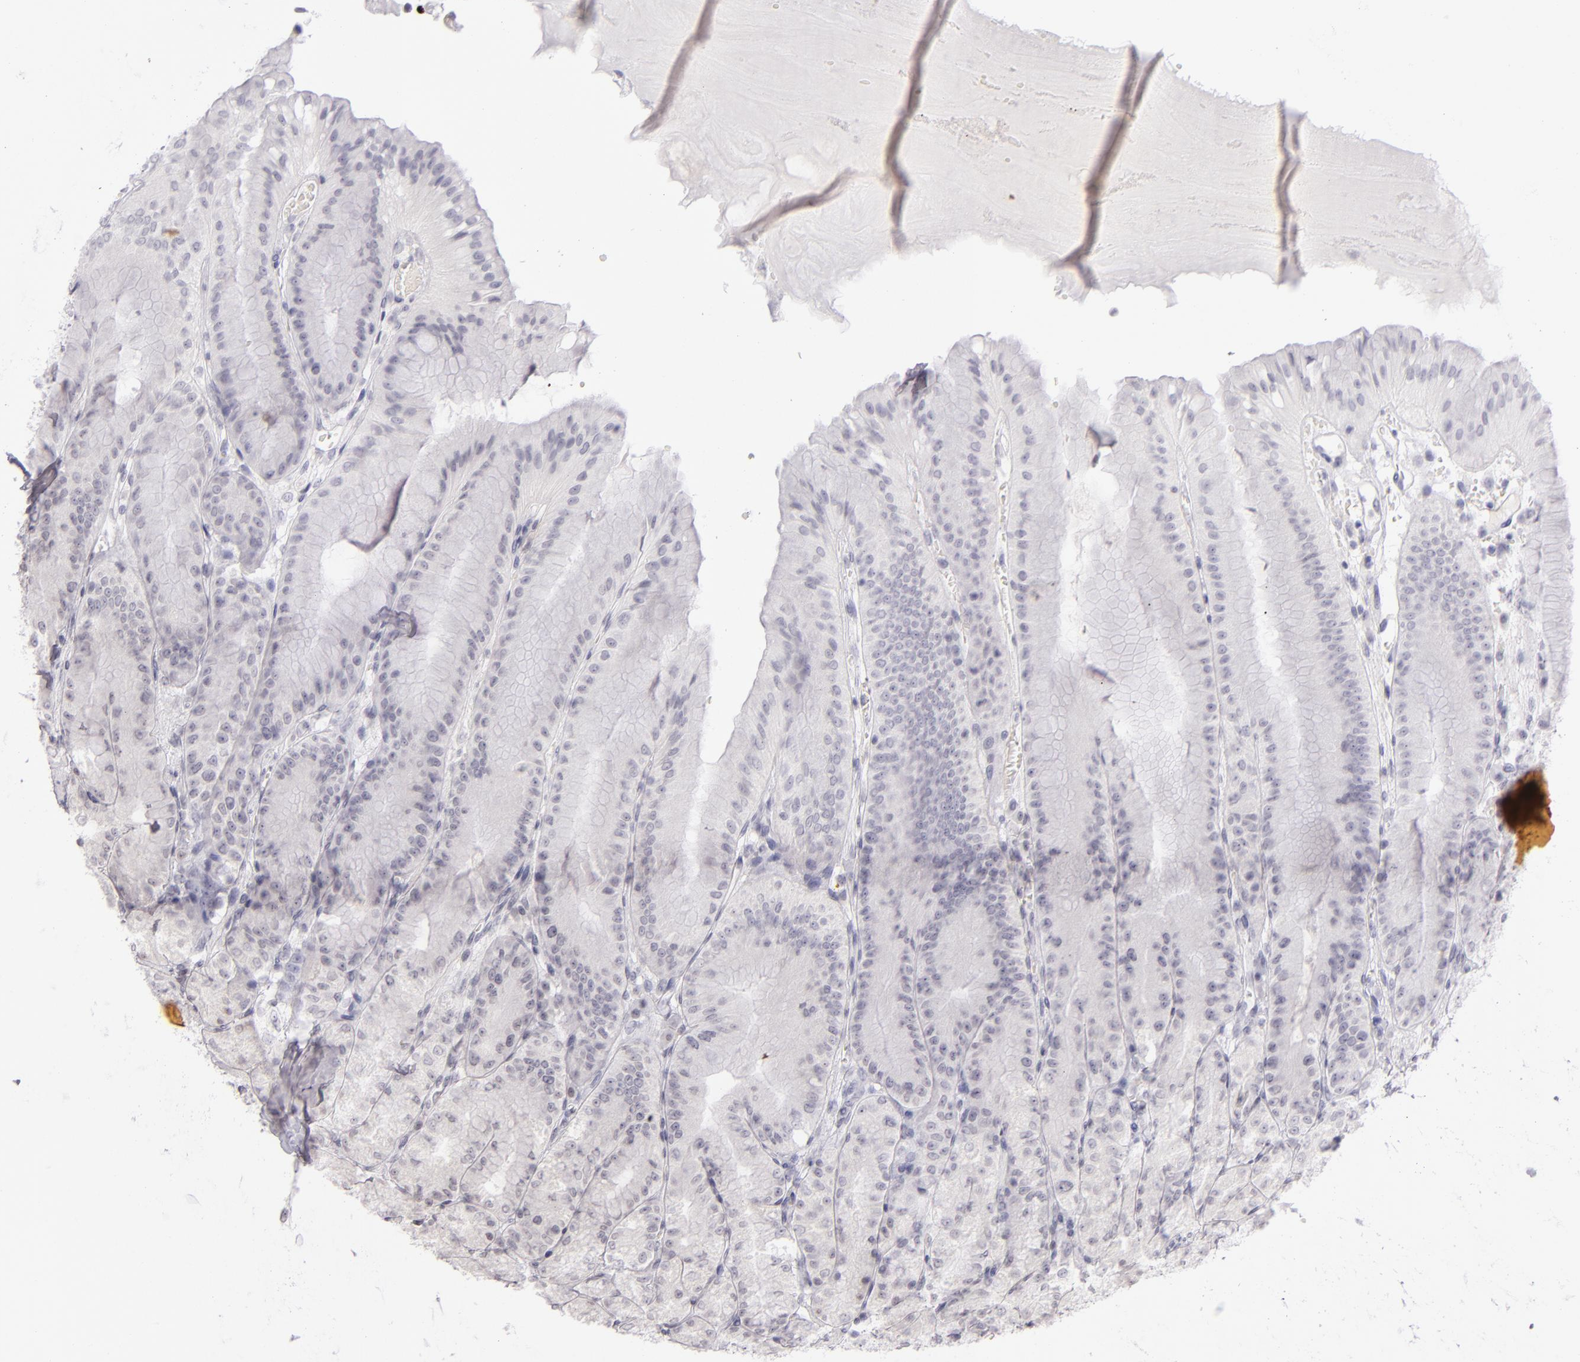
{"staining": {"intensity": "negative", "quantity": "none", "location": "none"}, "tissue": "stomach", "cell_type": "Glandular cells", "image_type": "normal", "snomed": [{"axis": "morphology", "description": "Normal tissue, NOS"}, {"axis": "topography", "description": "Stomach, lower"}], "caption": "The photomicrograph reveals no significant positivity in glandular cells of stomach. (IHC, brightfield microscopy, high magnification).", "gene": "CD40", "patient": {"sex": "male", "age": 71}}